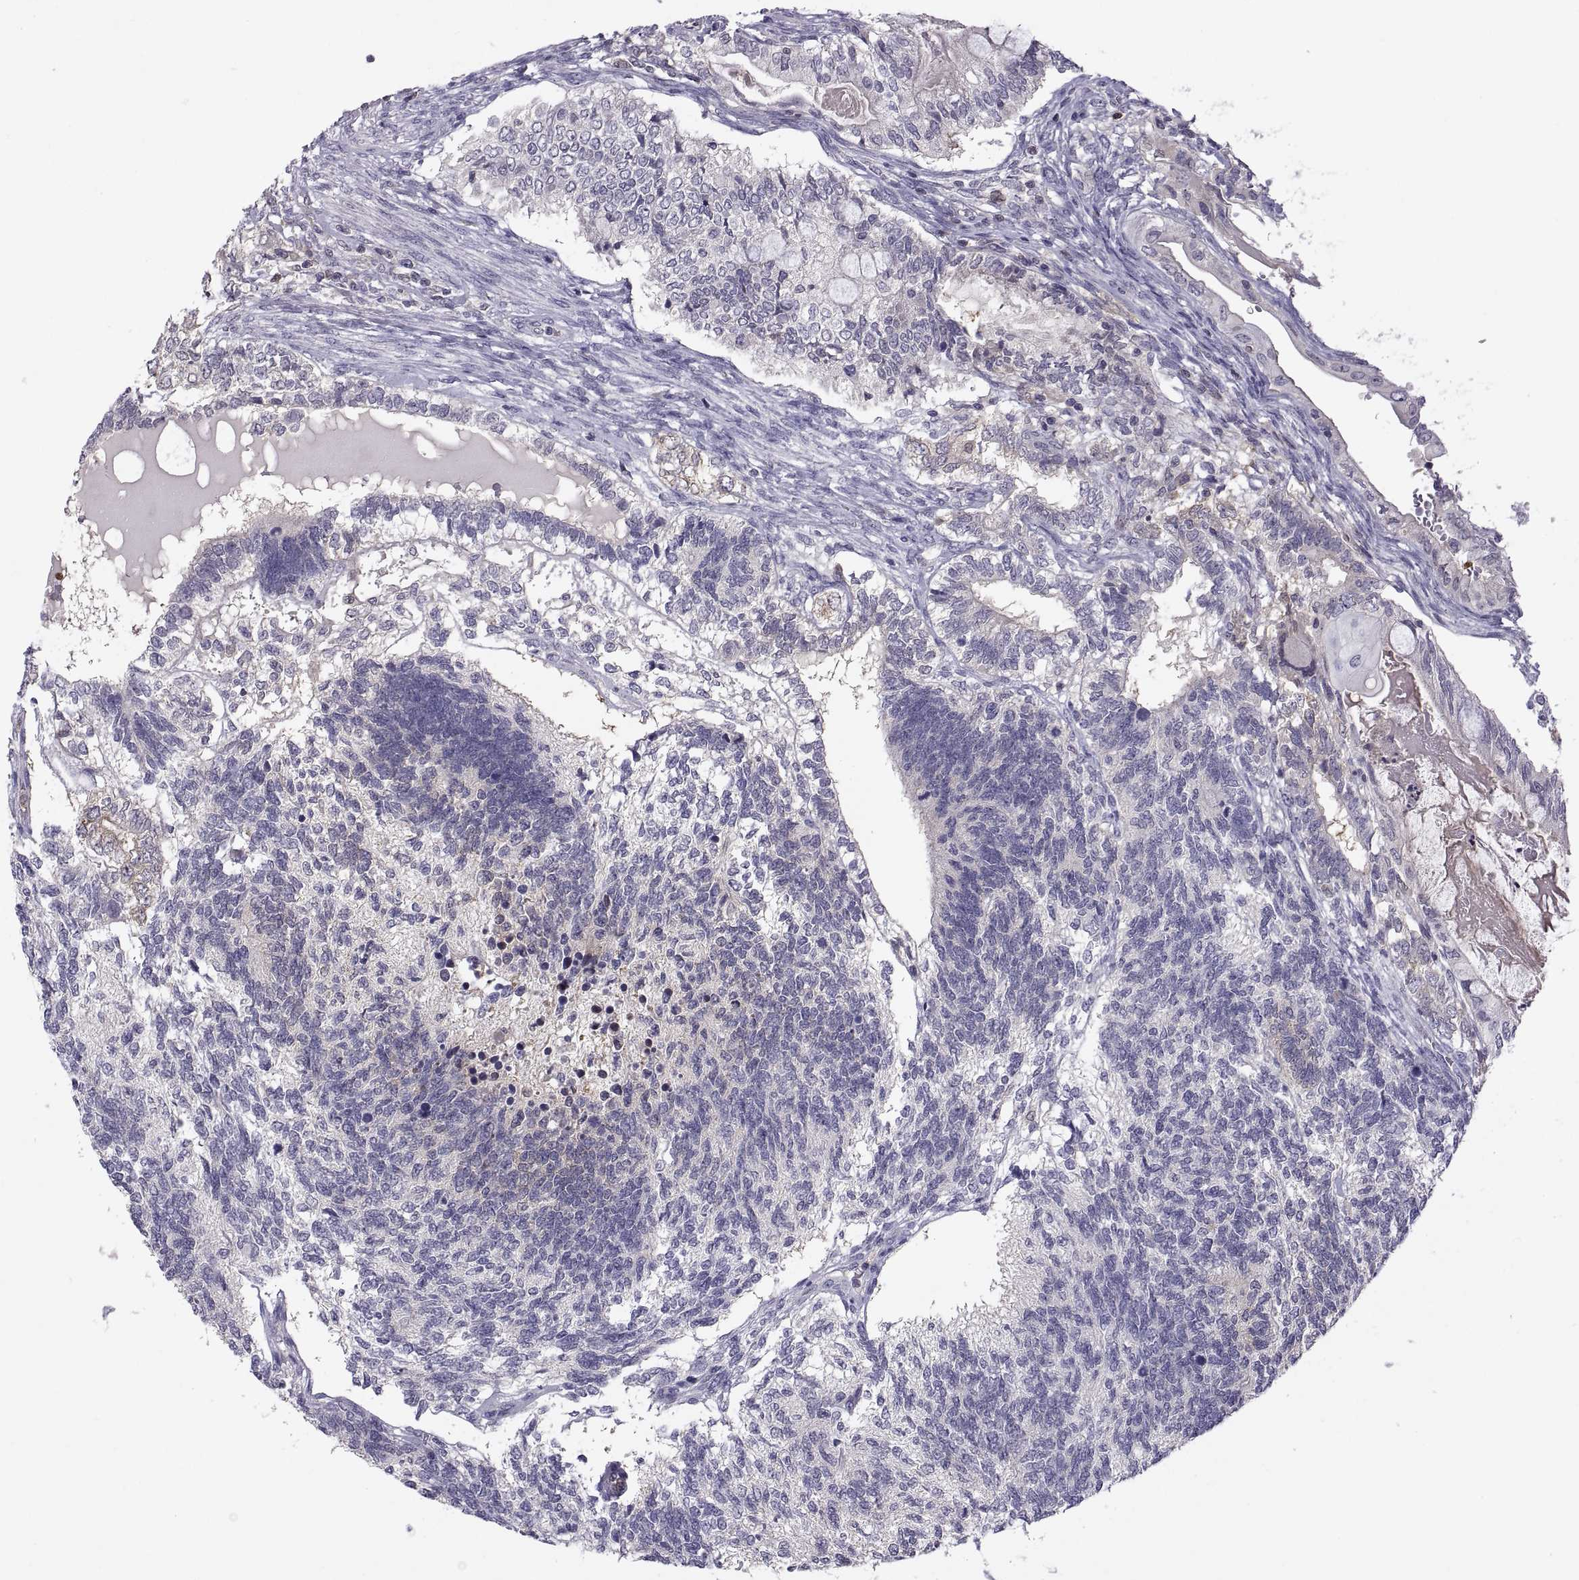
{"staining": {"intensity": "negative", "quantity": "none", "location": "none"}, "tissue": "testis cancer", "cell_type": "Tumor cells", "image_type": "cancer", "snomed": [{"axis": "morphology", "description": "Seminoma, NOS"}, {"axis": "morphology", "description": "Carcinoma, Embryonal, NOS"}, {"axis": "topography", "description": "Testis"}], "caption": "An image of testis cancer stained for a protein exhibits no brown staining in tumor cells.", "gene": "FGF9", "patient": {"sex": "male", "age": 41}}